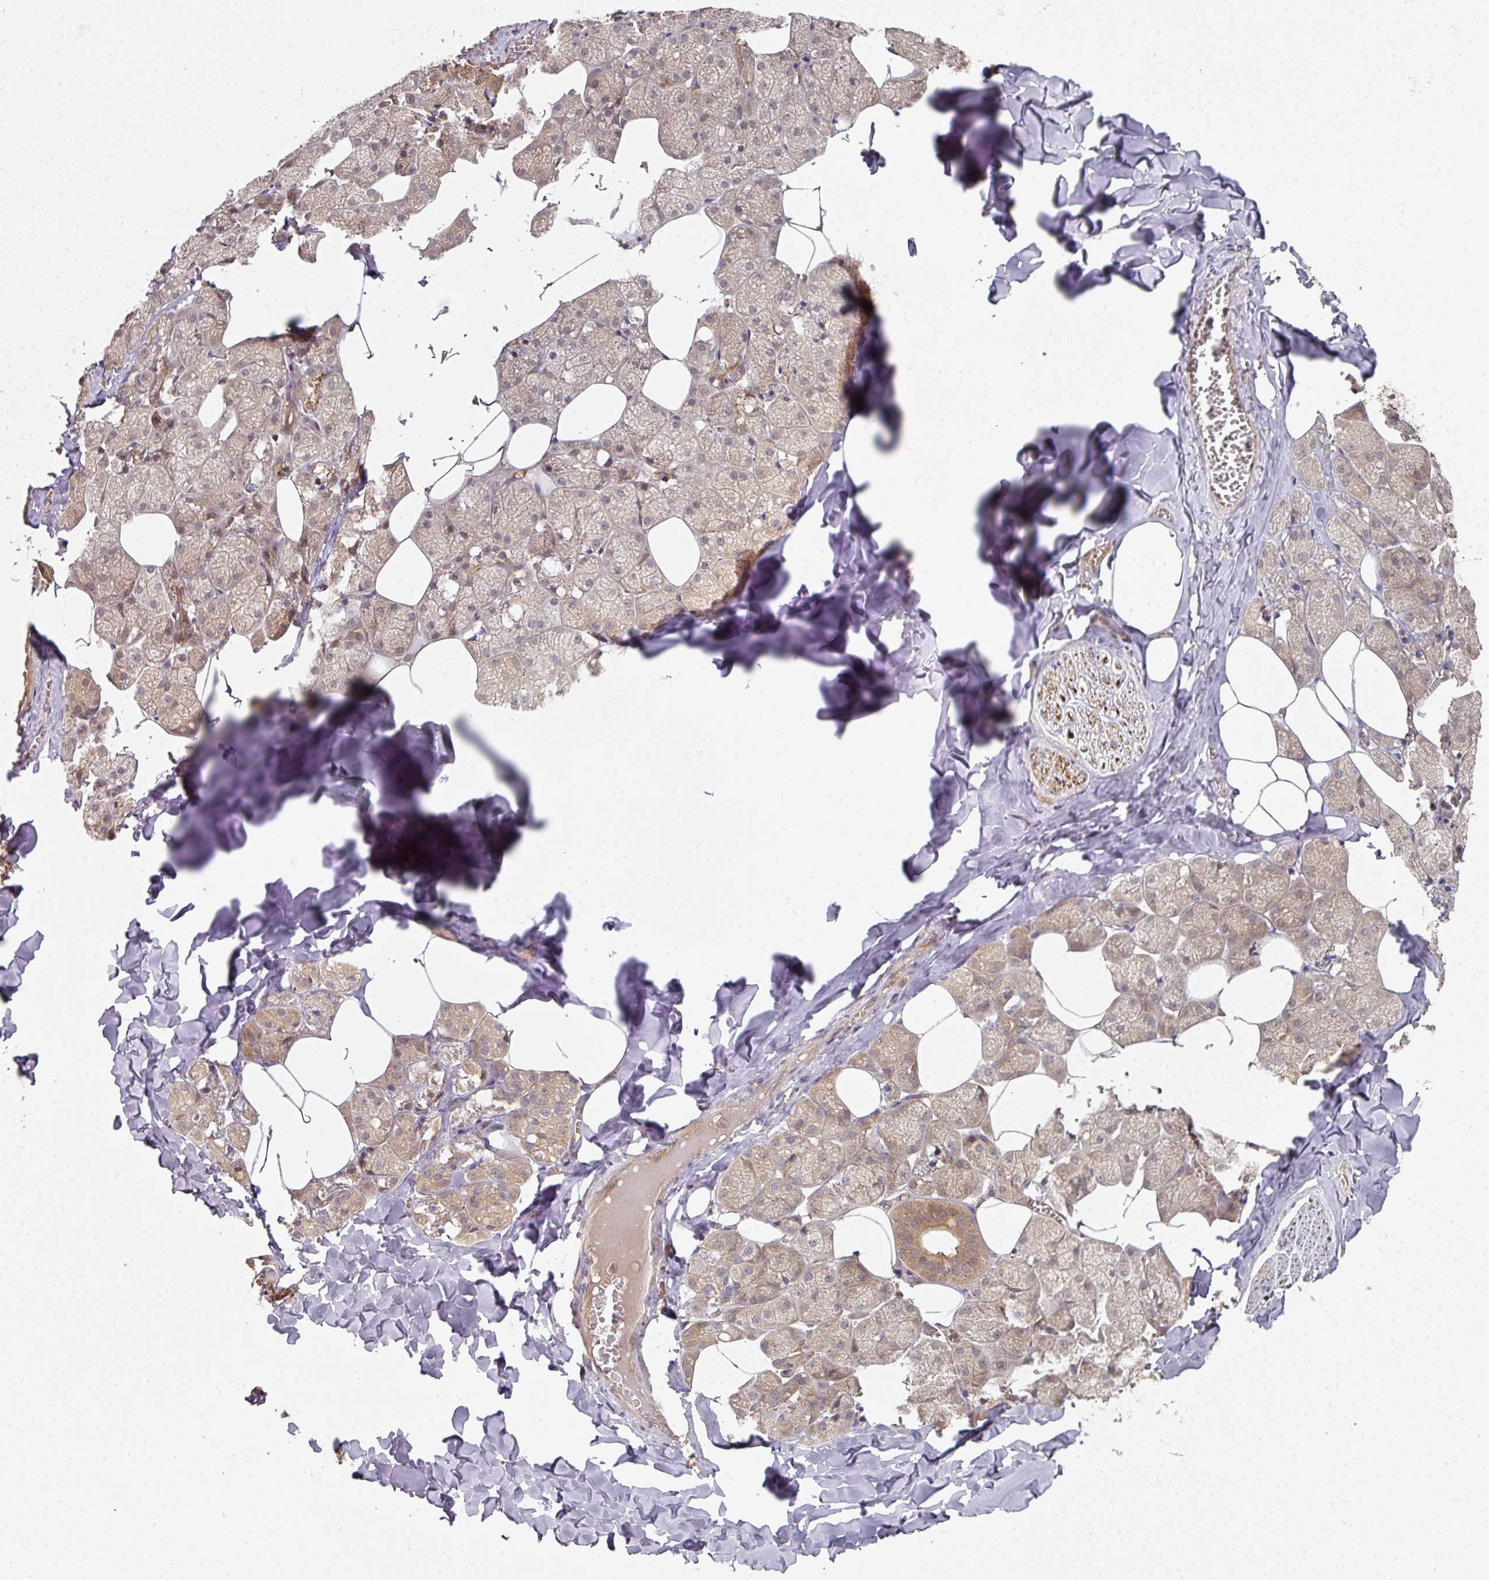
{"staining": {"intensity": "moderate", "quantity": ">75%", "location": "cytoplasmic/membranous"}, "tissue": "salivary gland", "cell_type": "Glandular cells", "image_type": "normal", "snomed": [{"axis": "morphology", "description": "Normal tissue, NOS"}, {"axis": "topography", "description": "Salivary gland"}, {"axis": "topography", "description": "Peripheral nerve tissue"}], "caption": "A medium amount of moderate cytoplasmic/membranous staining is present in approximately >75% of glandular cells in benign salivary gland.", "gene": "EIF4EBP2", "patient": {"sex": "male", "age": 38}}